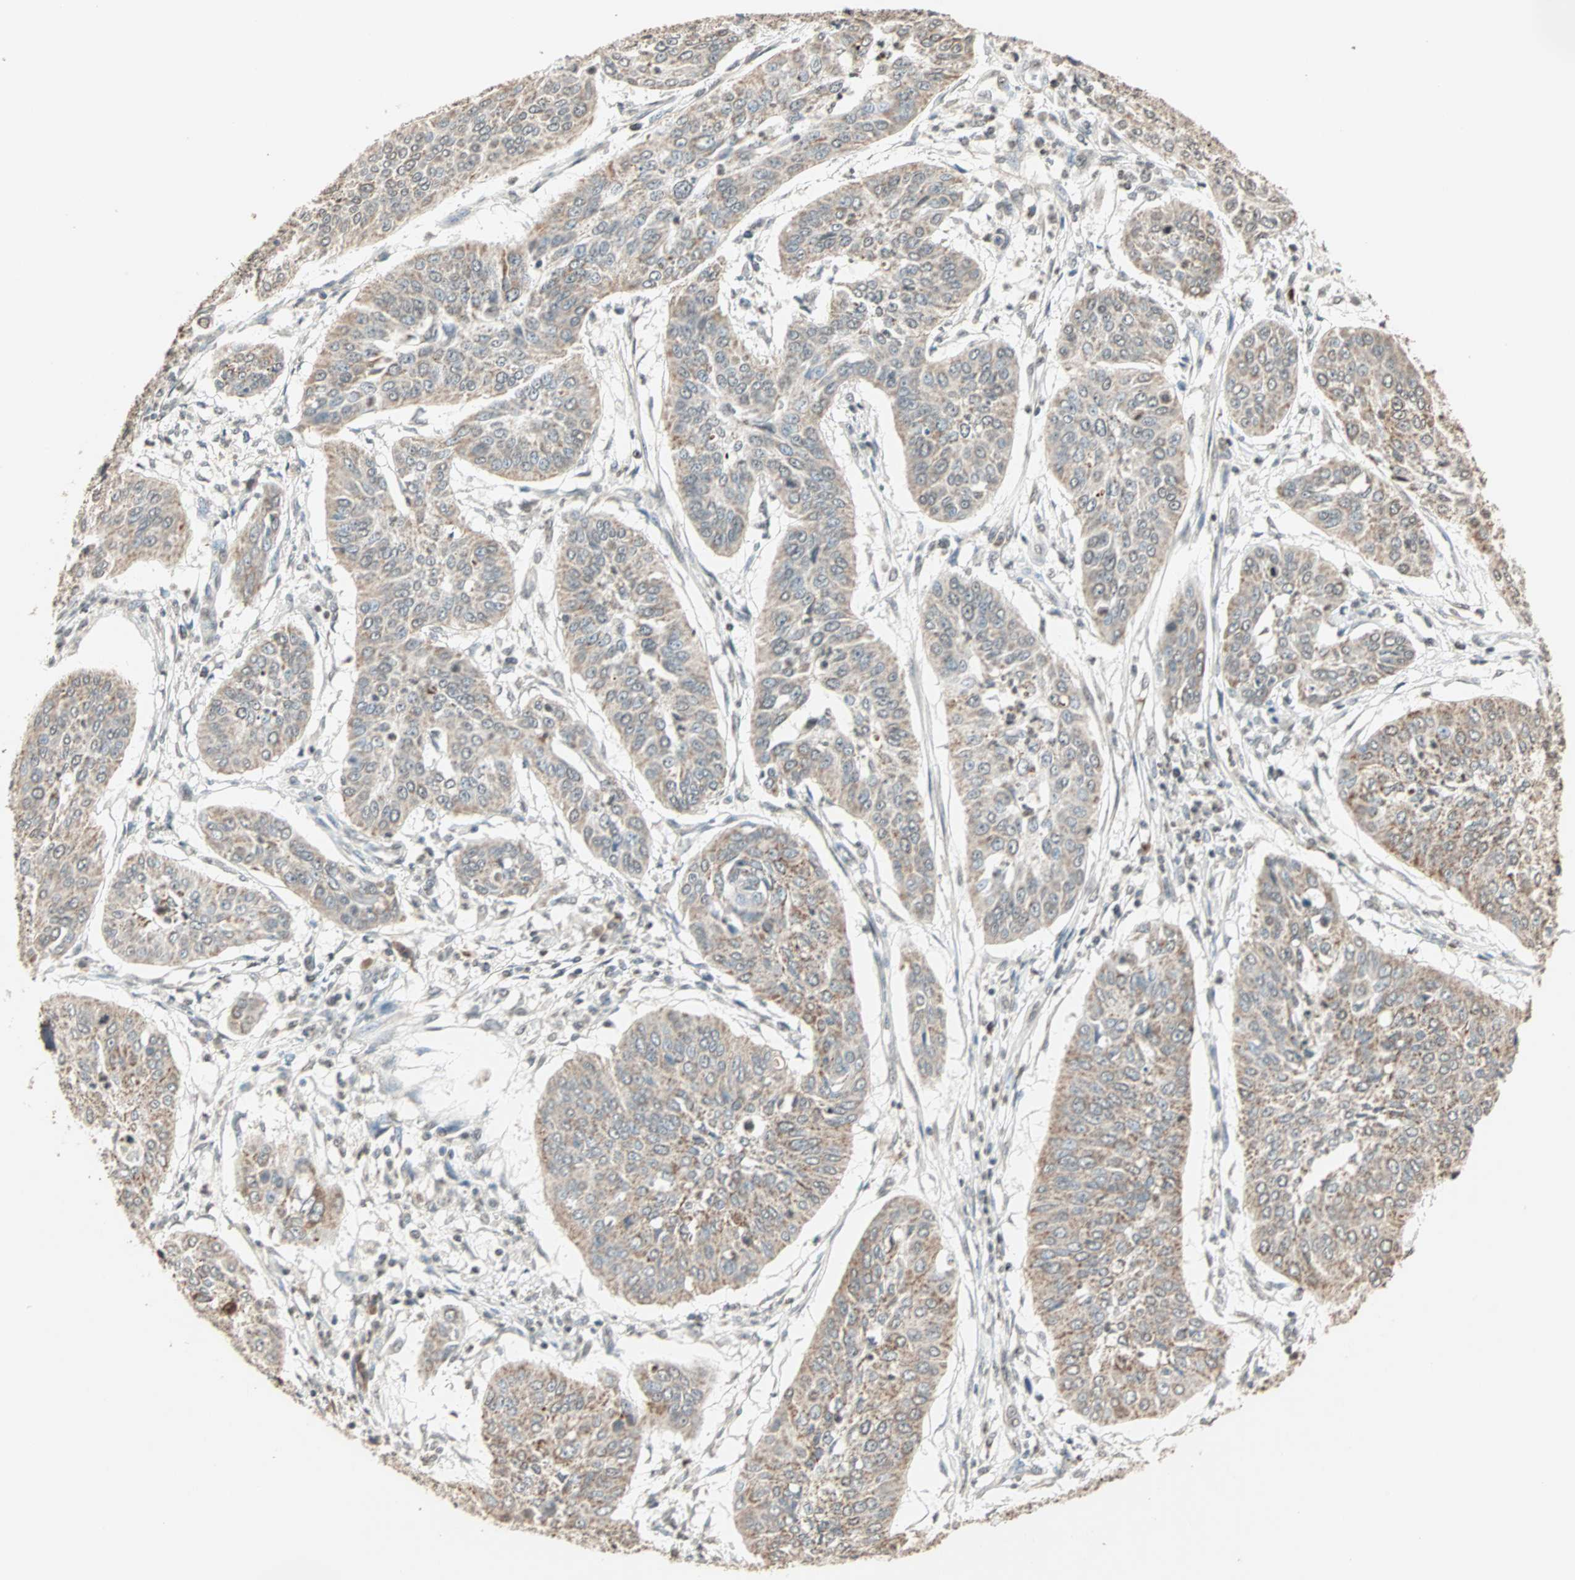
{"staining": {"intensity": "weak", "quantity": ">75%", "location": "cytoplasmic/membranous"}, "tissue": "cervical cancer", "cell_type": "Tumor cells", "image_type": "cancer", "snomed": [{"axis": "morphology", "description": "Normal tissue, NOS"}, {"axis": "morphology", "description": "Squamous cell carcinoma, NOS"}, {"axis": "topography", "description": "Cervix"}], "caption": "A brown stain labels weak cytoplasmic/membranous positivity of a protein in cervical cancer (squamous cell carcinoma) tumor cells. Ihc stains the protein of interest in brown and the nuclei are stained blue.", "gene": "PRELID1", "patient": {"sex": "female", "age": 39}}